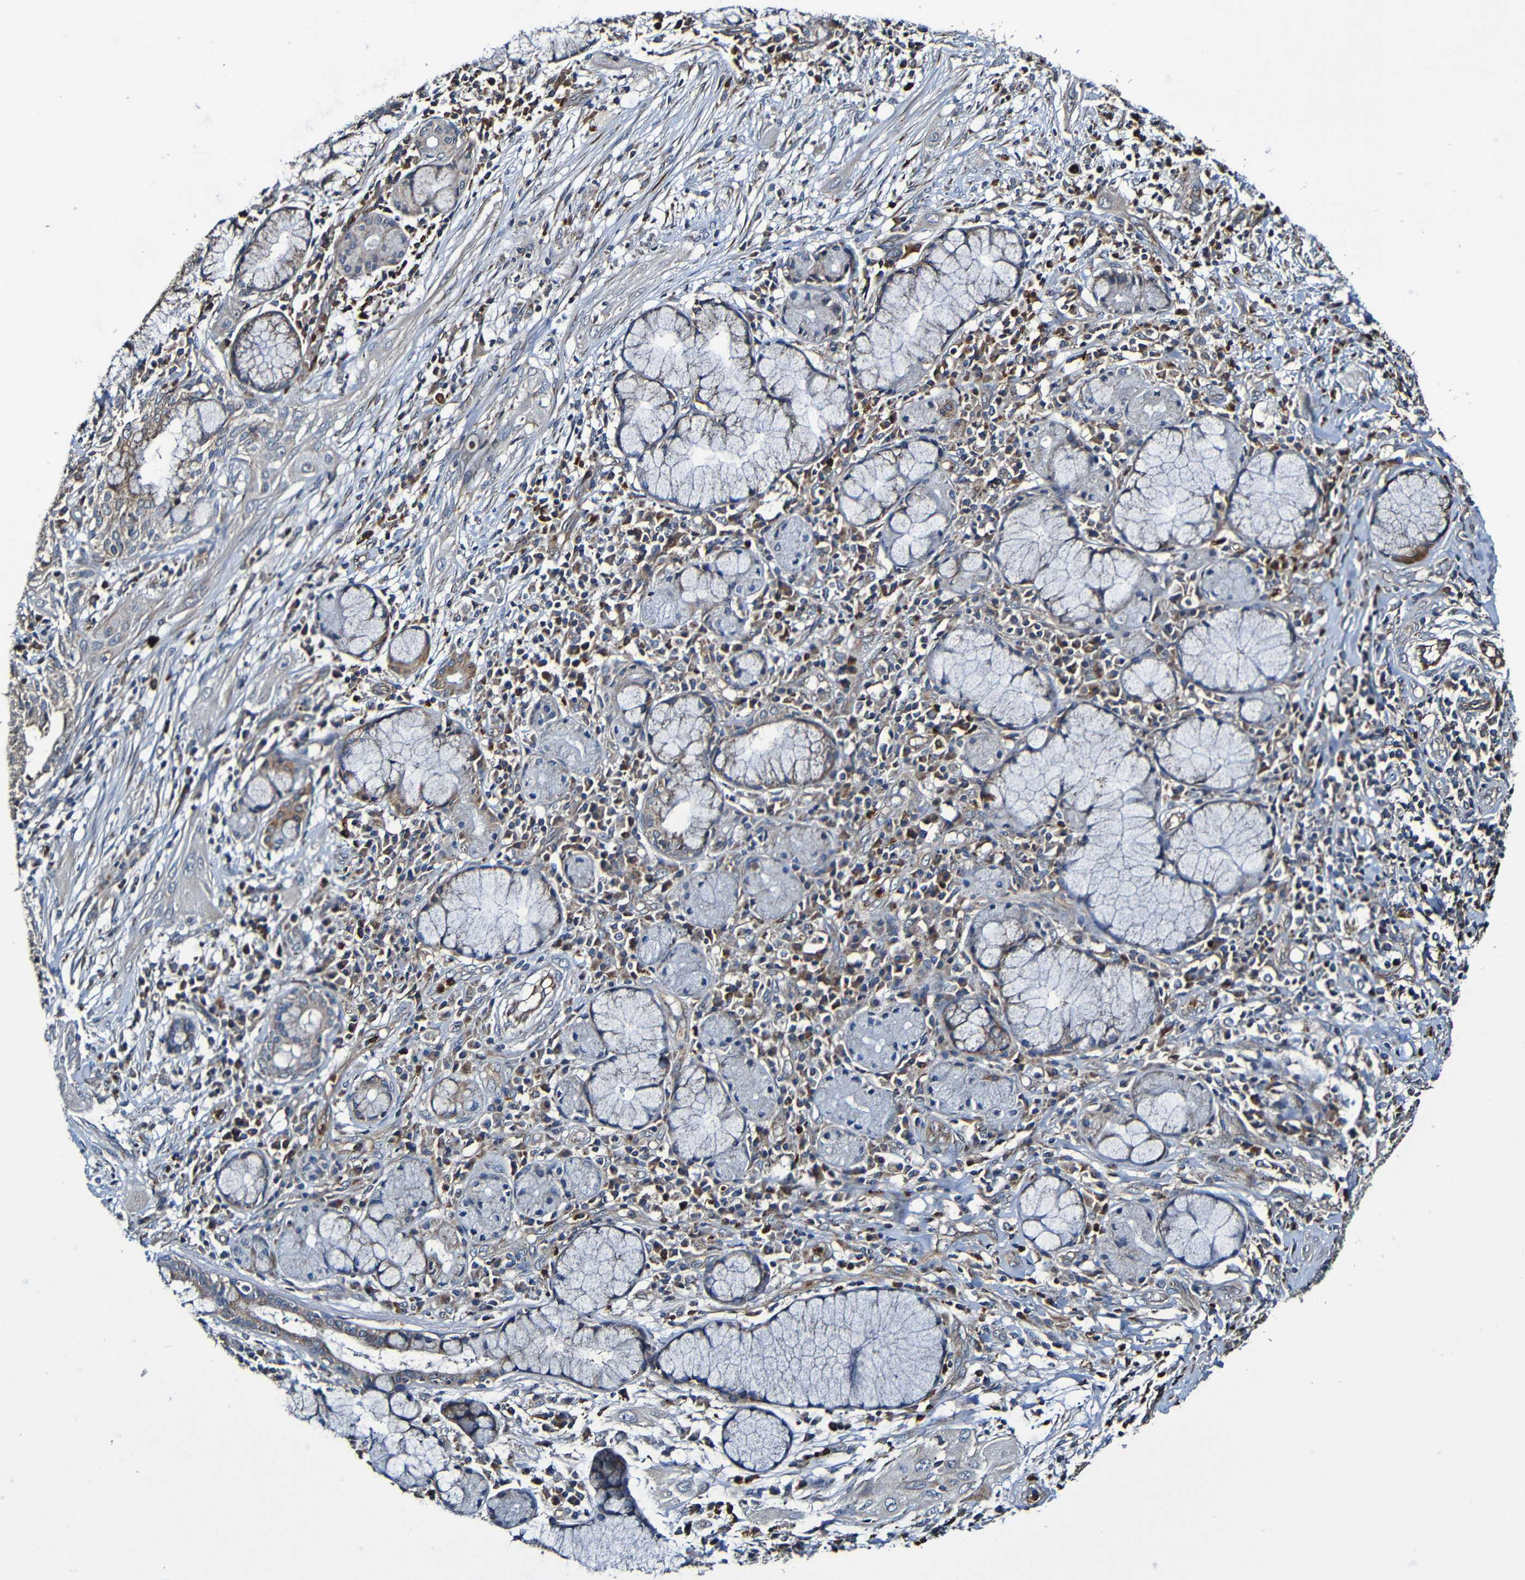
{"staining": {"intensity": "moderate", "quantity": "<25%", "location": "cytoplasmic/membranous"}, "tissue": "lung cancer", "cell_type": "Tumor cells", "image_type": "cancer", "snomed": [{"axis": "morphology", "description": "Squamous cell carcinoma, NOS"}, {"axis": "topography", "description": "Lung"}], "caption": "About <25% of tumor cells in lung cancer show moderate cytoplasmic/membranous protein expression as visualized by brown immunohistochemical staining.", "gene": "ADAM15", "patient": {"sex": "female", "age": 47}}